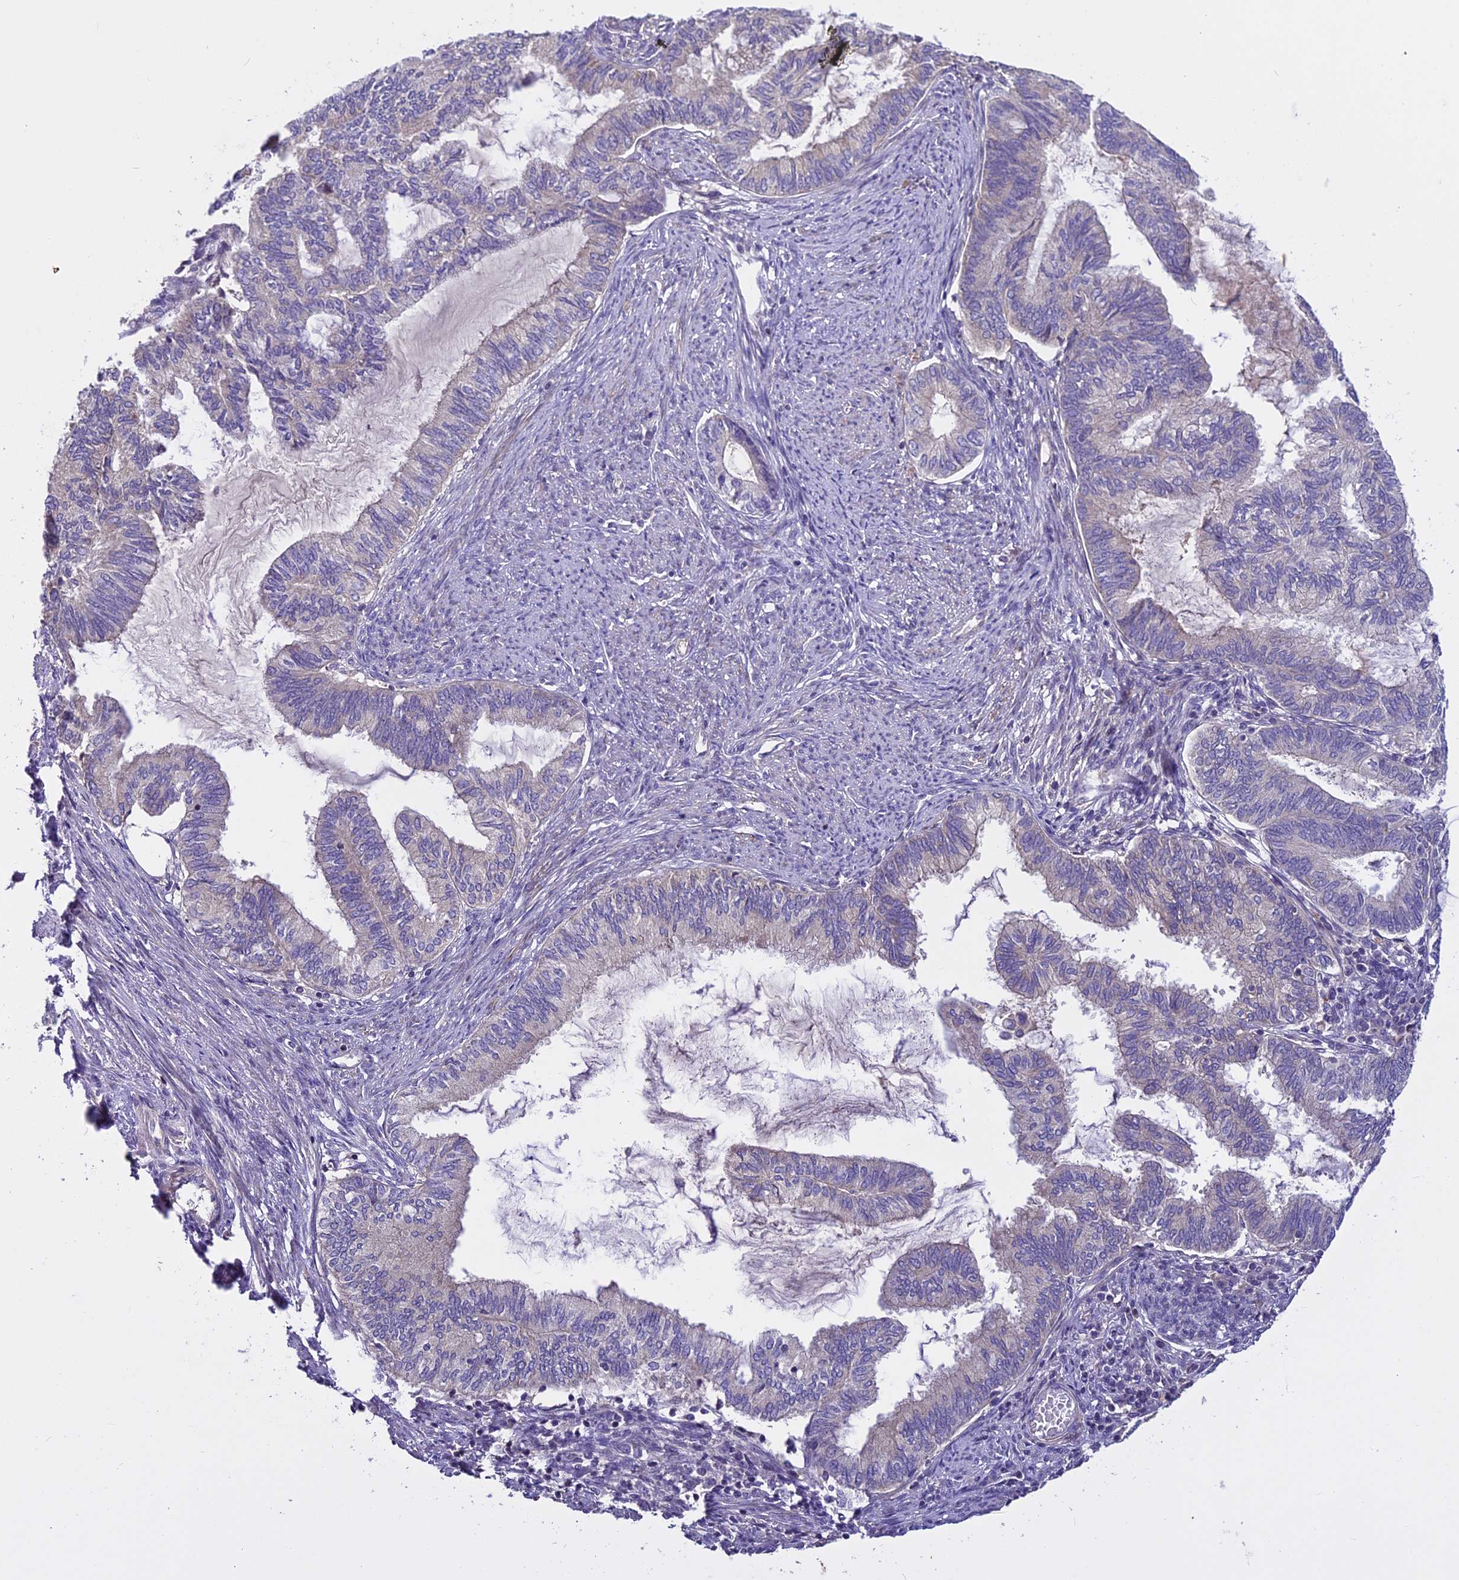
{"staining": {"intensity": "negative", "quantity": "none", "location": "none"}, "tissue": "endometrial cancer", "cell_type": "Tumor cells", "image_type": "cancer", "snomed": [{"axis": "morphology", "description": "Adenocarcinoma, NOS"}, {"axis": "topography", "description": "Endometrium"}], "caption": "Immunohistochemical staining of endometrial adenocarcinoma demonstrates no significant positivity in tumor cells. (Stains: DAB (3,3'-diaminobenzidine) IHC with hematoxylin counter stain, Microscopy: brightfield microscopy at high magnification).", "gene": "FAM98C", "patient": {"sex": "female", "age": 86}}